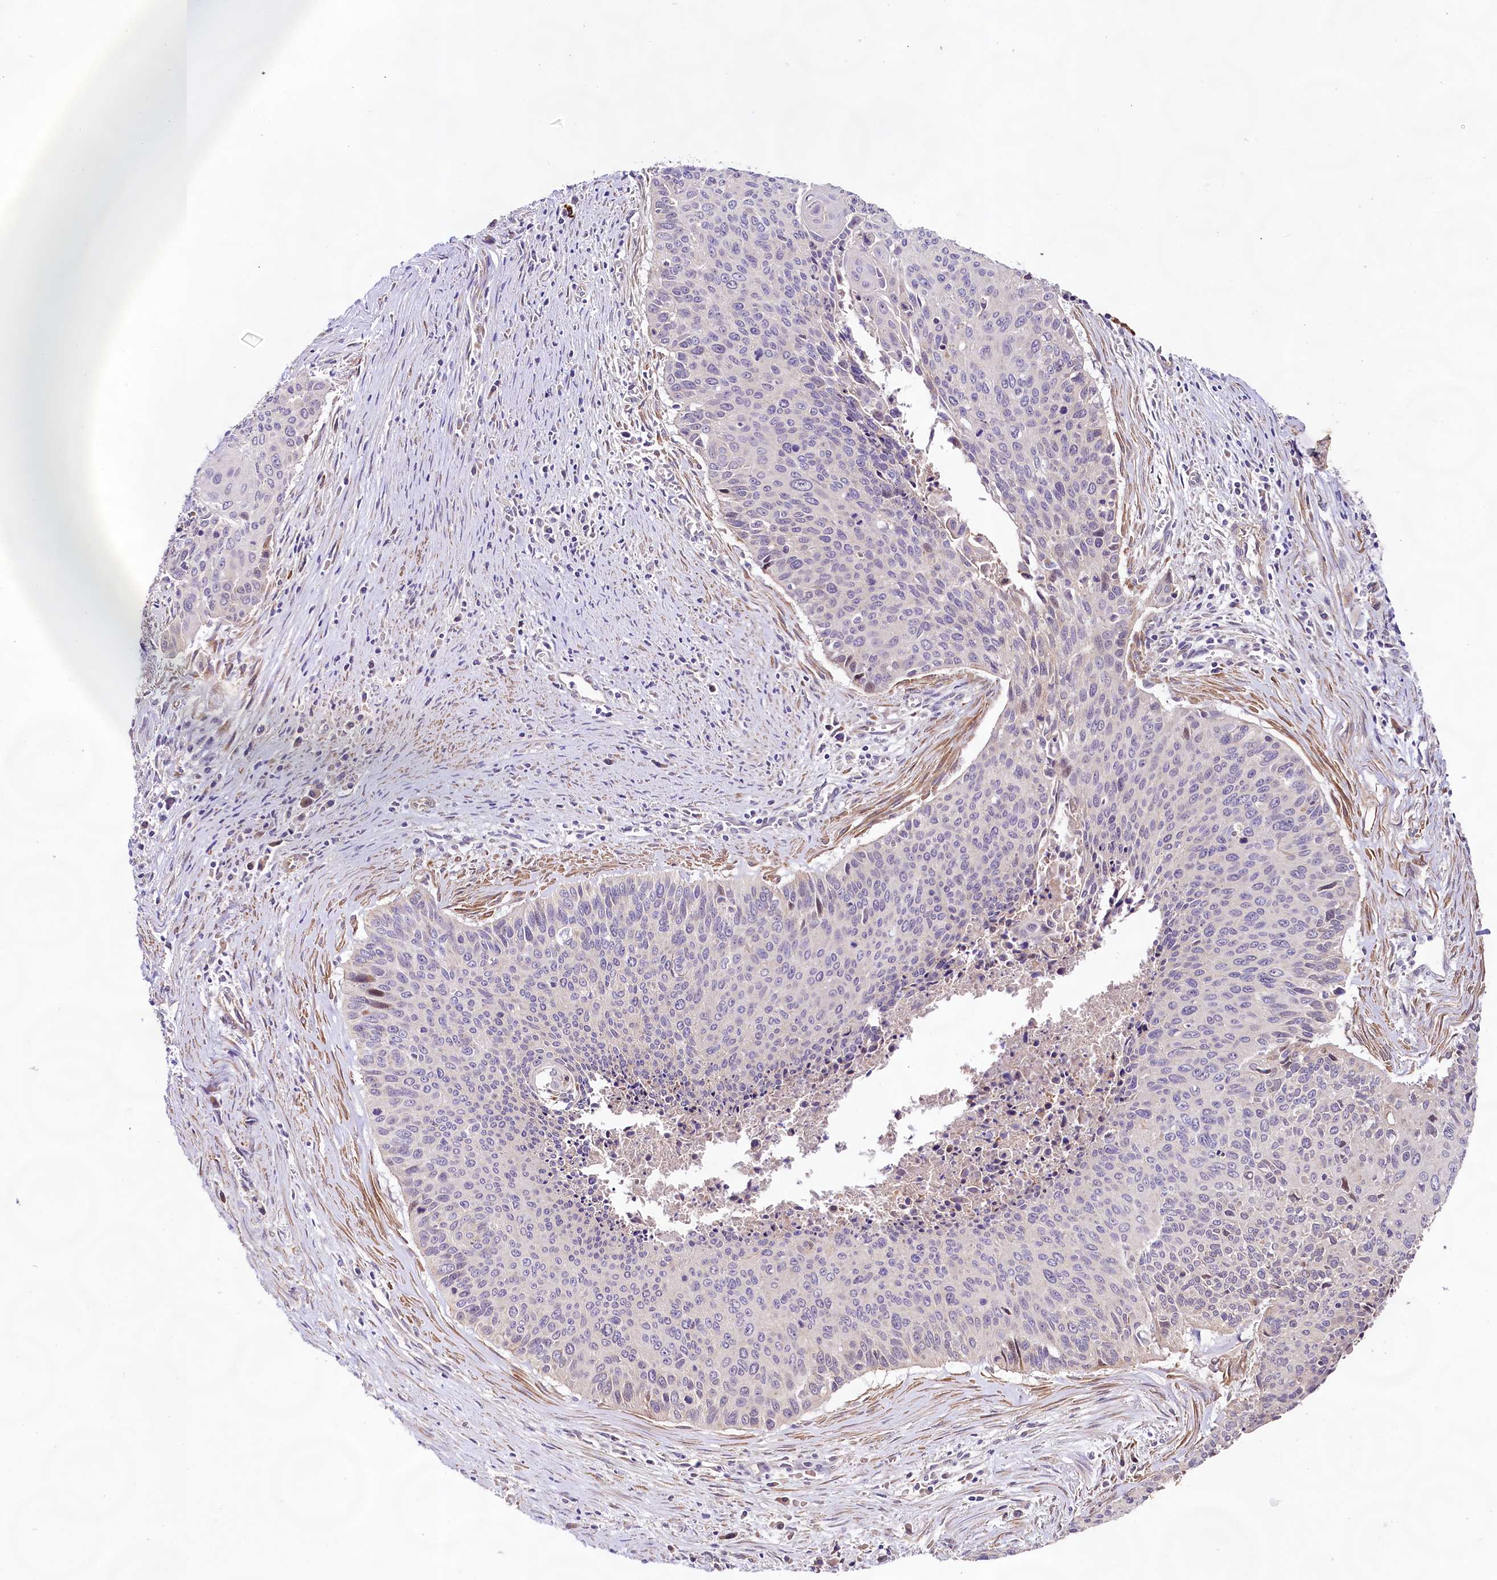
{"staining": {"intensity": "negative", "quantity": "none", "location": "none"}, "tissue": "cervical cancer", "cell_type": "Tumor cells", "image_type": "cancer", "snomed": [{"axis": "morphology", "description": "Squamous cell carcinoma, NOS"}, {"axis": "topography", "description": "Cervix"}], "caption": "Immunohistochemical staining of cervical cancer shows no significant staining in tumor cells. The staining was performed using DAB (3,3'-diaminobenzidine) to visualize the protein expression in brown, while the nuclei were stained in blue with hematoxylin (Magnification: 20x).", "gene": "VPS11", "patient": {"sex": "female", "age": 55}}